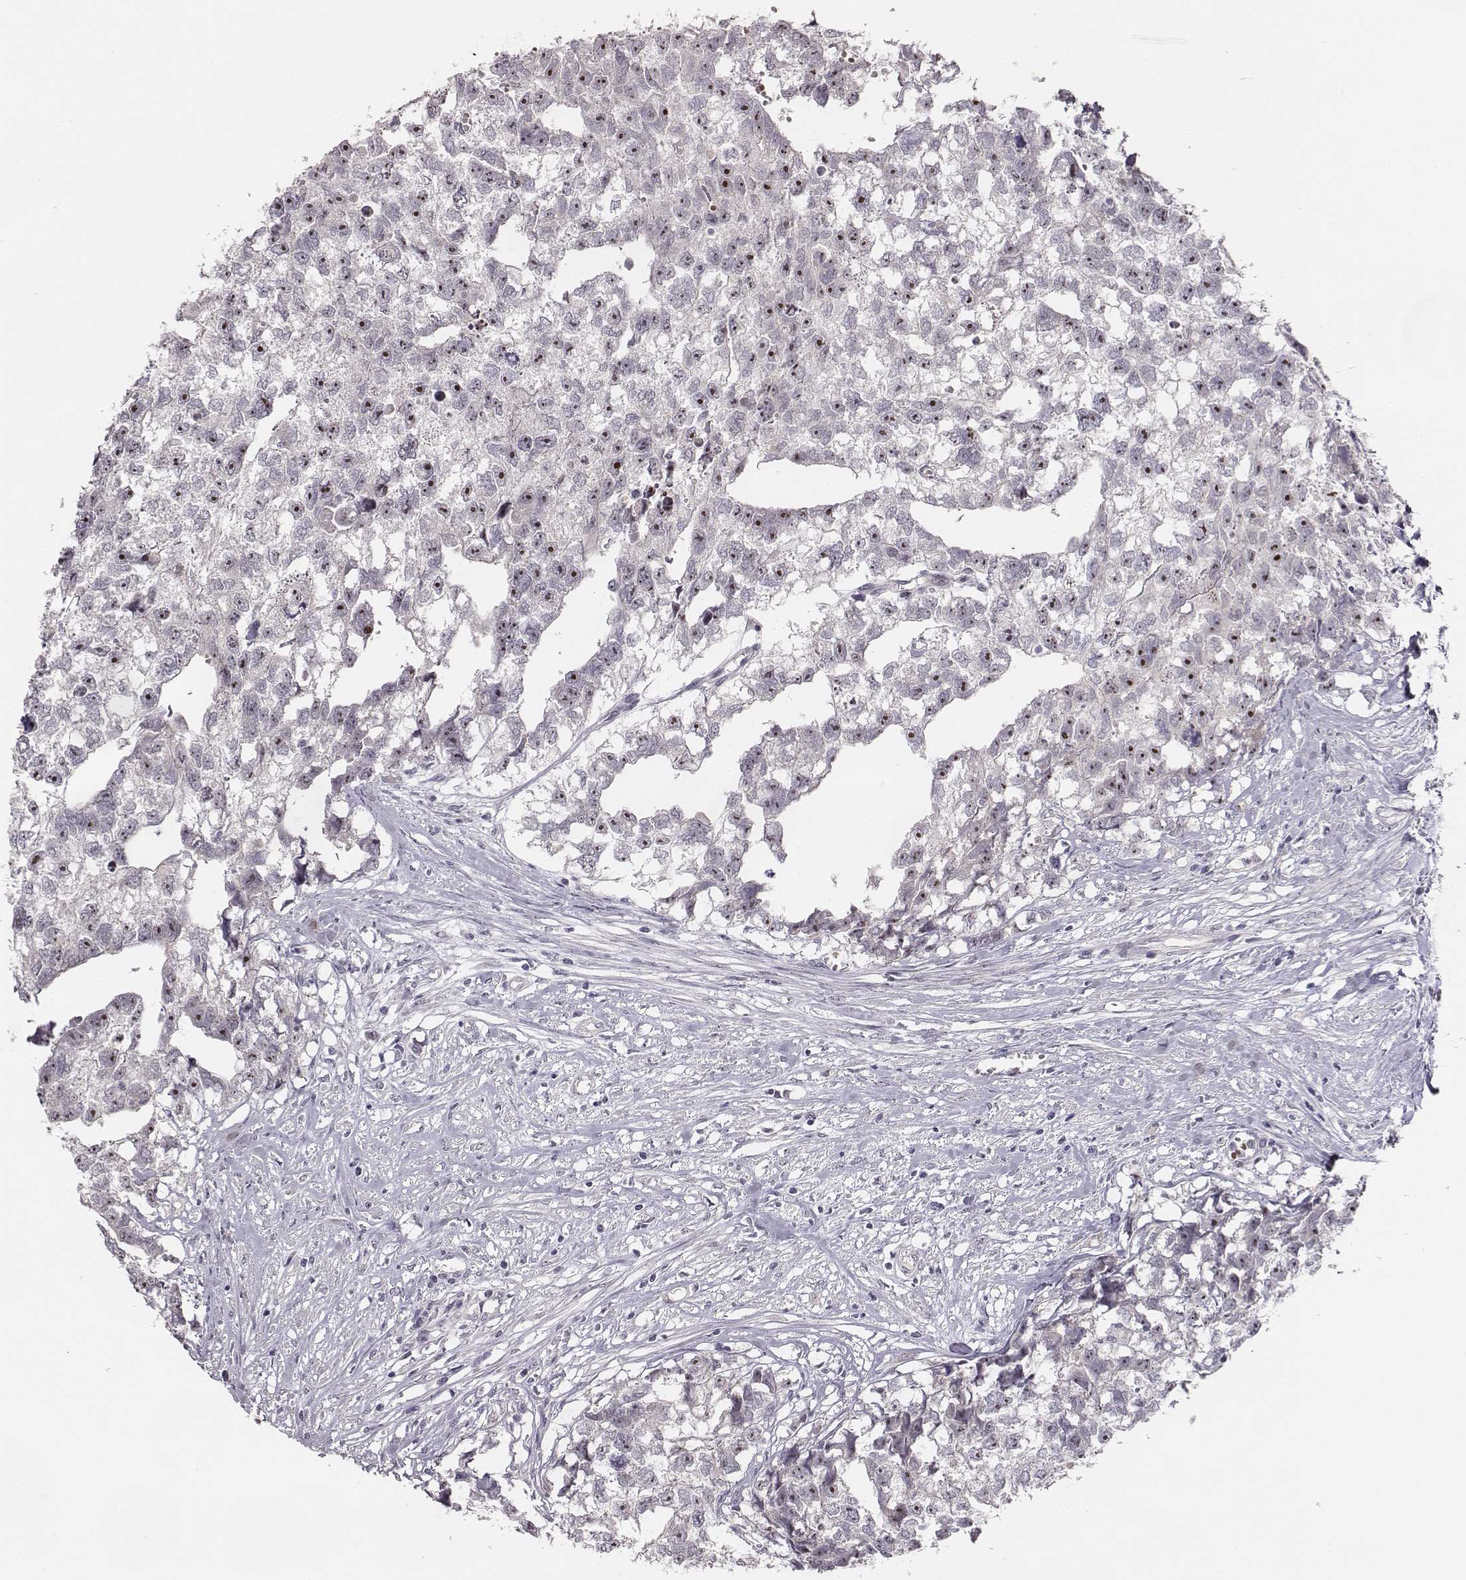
{"staining": {"intensity": "strong", "quantity": "25%-75%", "location": "nuclear"}, "tissue": "testis cancer", "cell_type": "Tumor cells", "image_type": "cancer", "snomed": [{"axis": "morphology", "description": "Carcinoma, Embryonal, NOS"}, {"axis": "morphology", "description": "Teratoma, malignant, NOS"}, {"axis": "topography", "description": "Testis"}], "caption": "A high amount of strong nuclear staining is appreciated in about 25%-75% of tumor cells in testis cancer tissue.", "gene": "NIFK", "patient": {"sex": "male", "age": 44}}